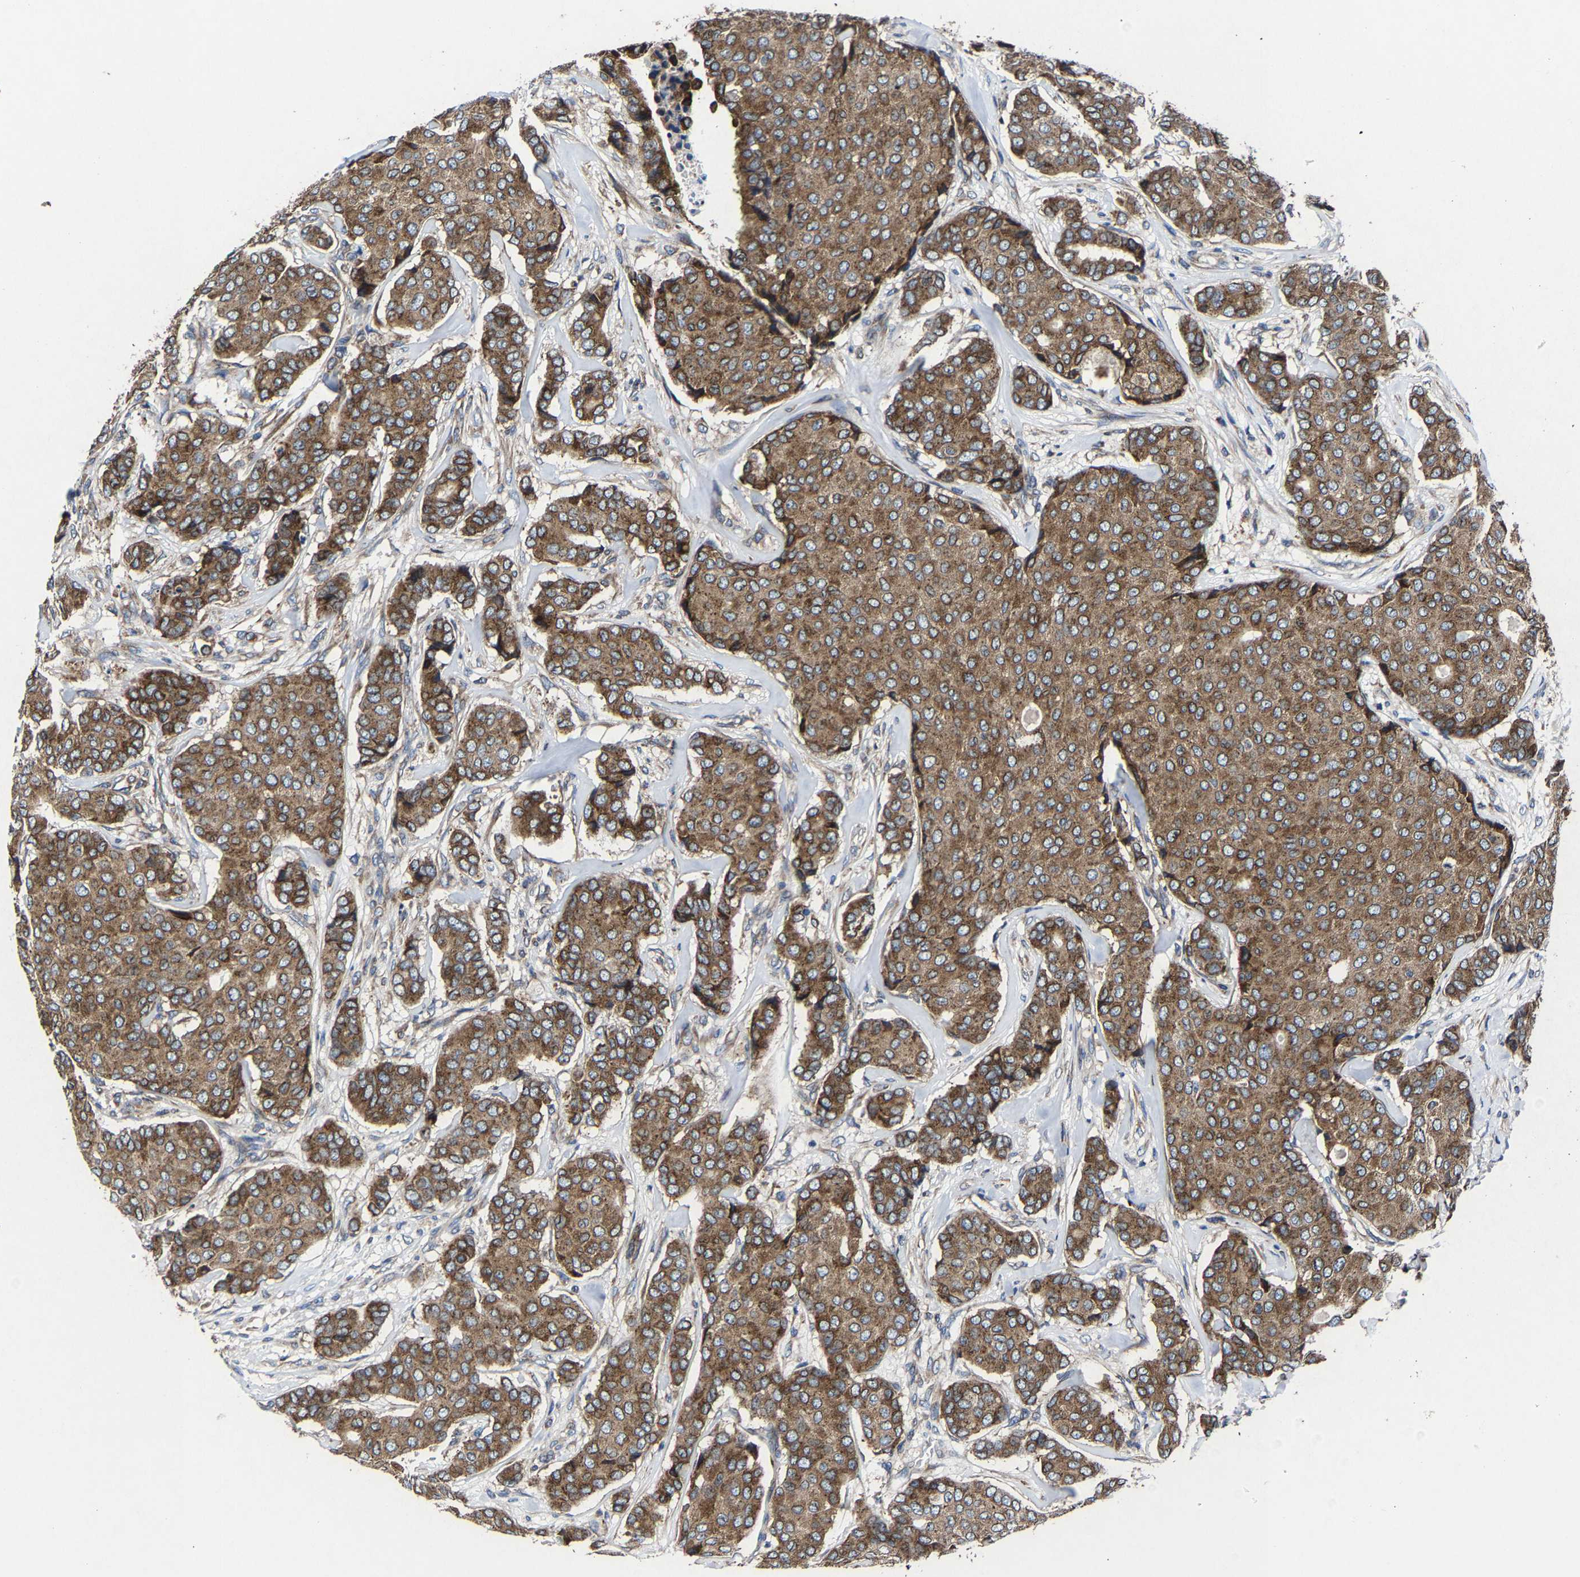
{"staining": {"intensity": "strong", "quantity": ">75%", "location": "cytoplasmic/membranous"}, "tissue": "breast cancer", "cell_type": "Tumor cells", "image_type": "cancer", "snomed": [{"axis": "morphology", "description": "Duct carcinoma"}, {"axis": "topography", "description": "Breast"}], "caption": "Breast cancer stained for a protein exhibits strong cytoplasmic/membranous positivity in tumor cells.", "gene": "EBAG9", "patient": {"sex": "female", "age": 75}}